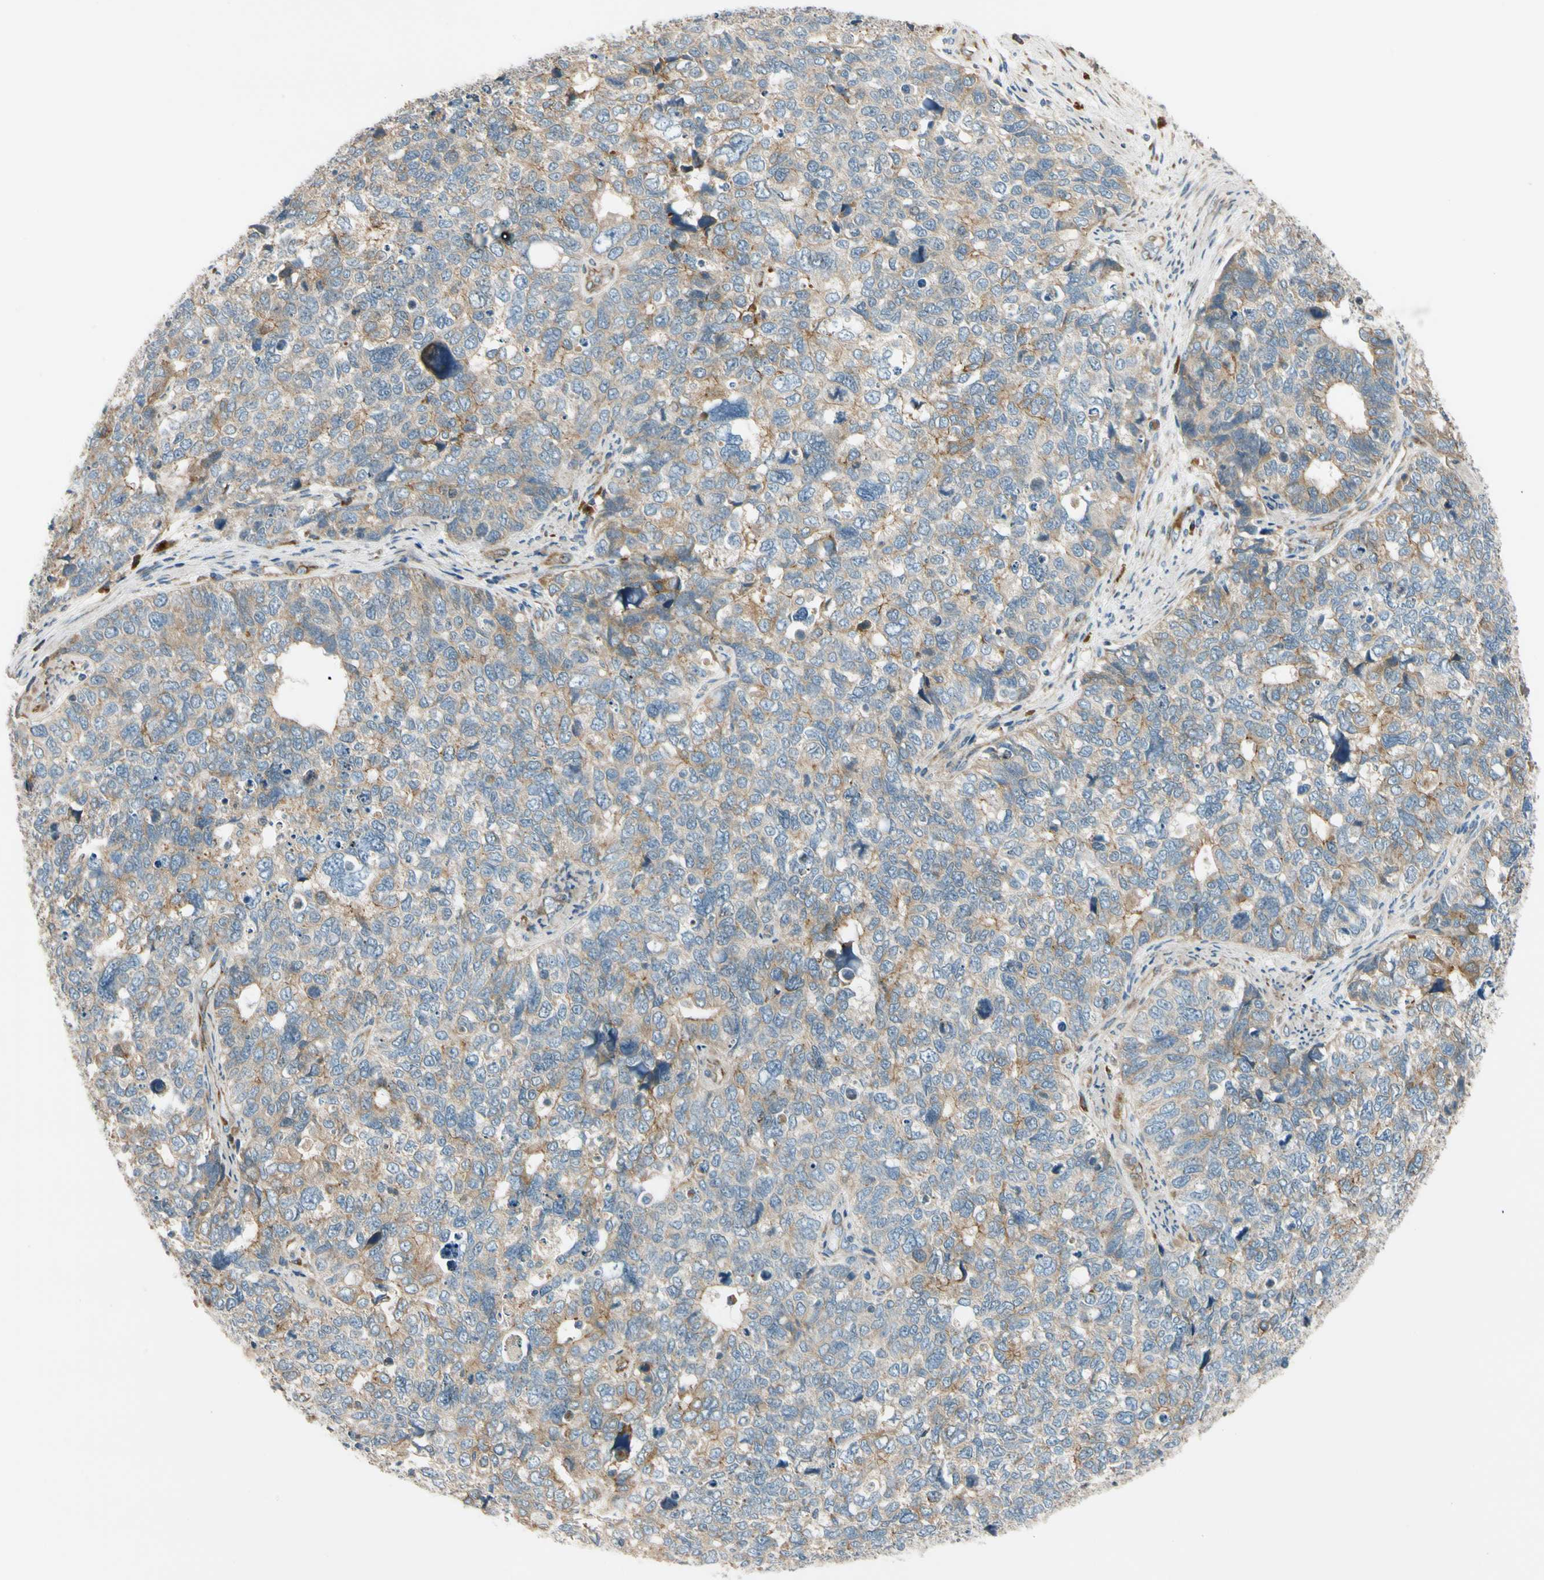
{"staining": {"intensity": "moderate", "quantity": ">75%", "location": "cytoplasmic/membranous"}, "tissue": "cervical cancer", "cell_type": "Tumor cells", "image_type": "cancer", "snomed": [{"axis": "morphology", "description": "Squamous cell carcinoma, NOS"}, {"axis": "topography", "description": "Cervix"}], "caption": "Moderate cytoplasmic/membranous expression for a protein is present in about >75% of tumor cells of cervical cancer using IHC.", "gene": "MST1R", "patient": {"sex": "female", "age": 63}}